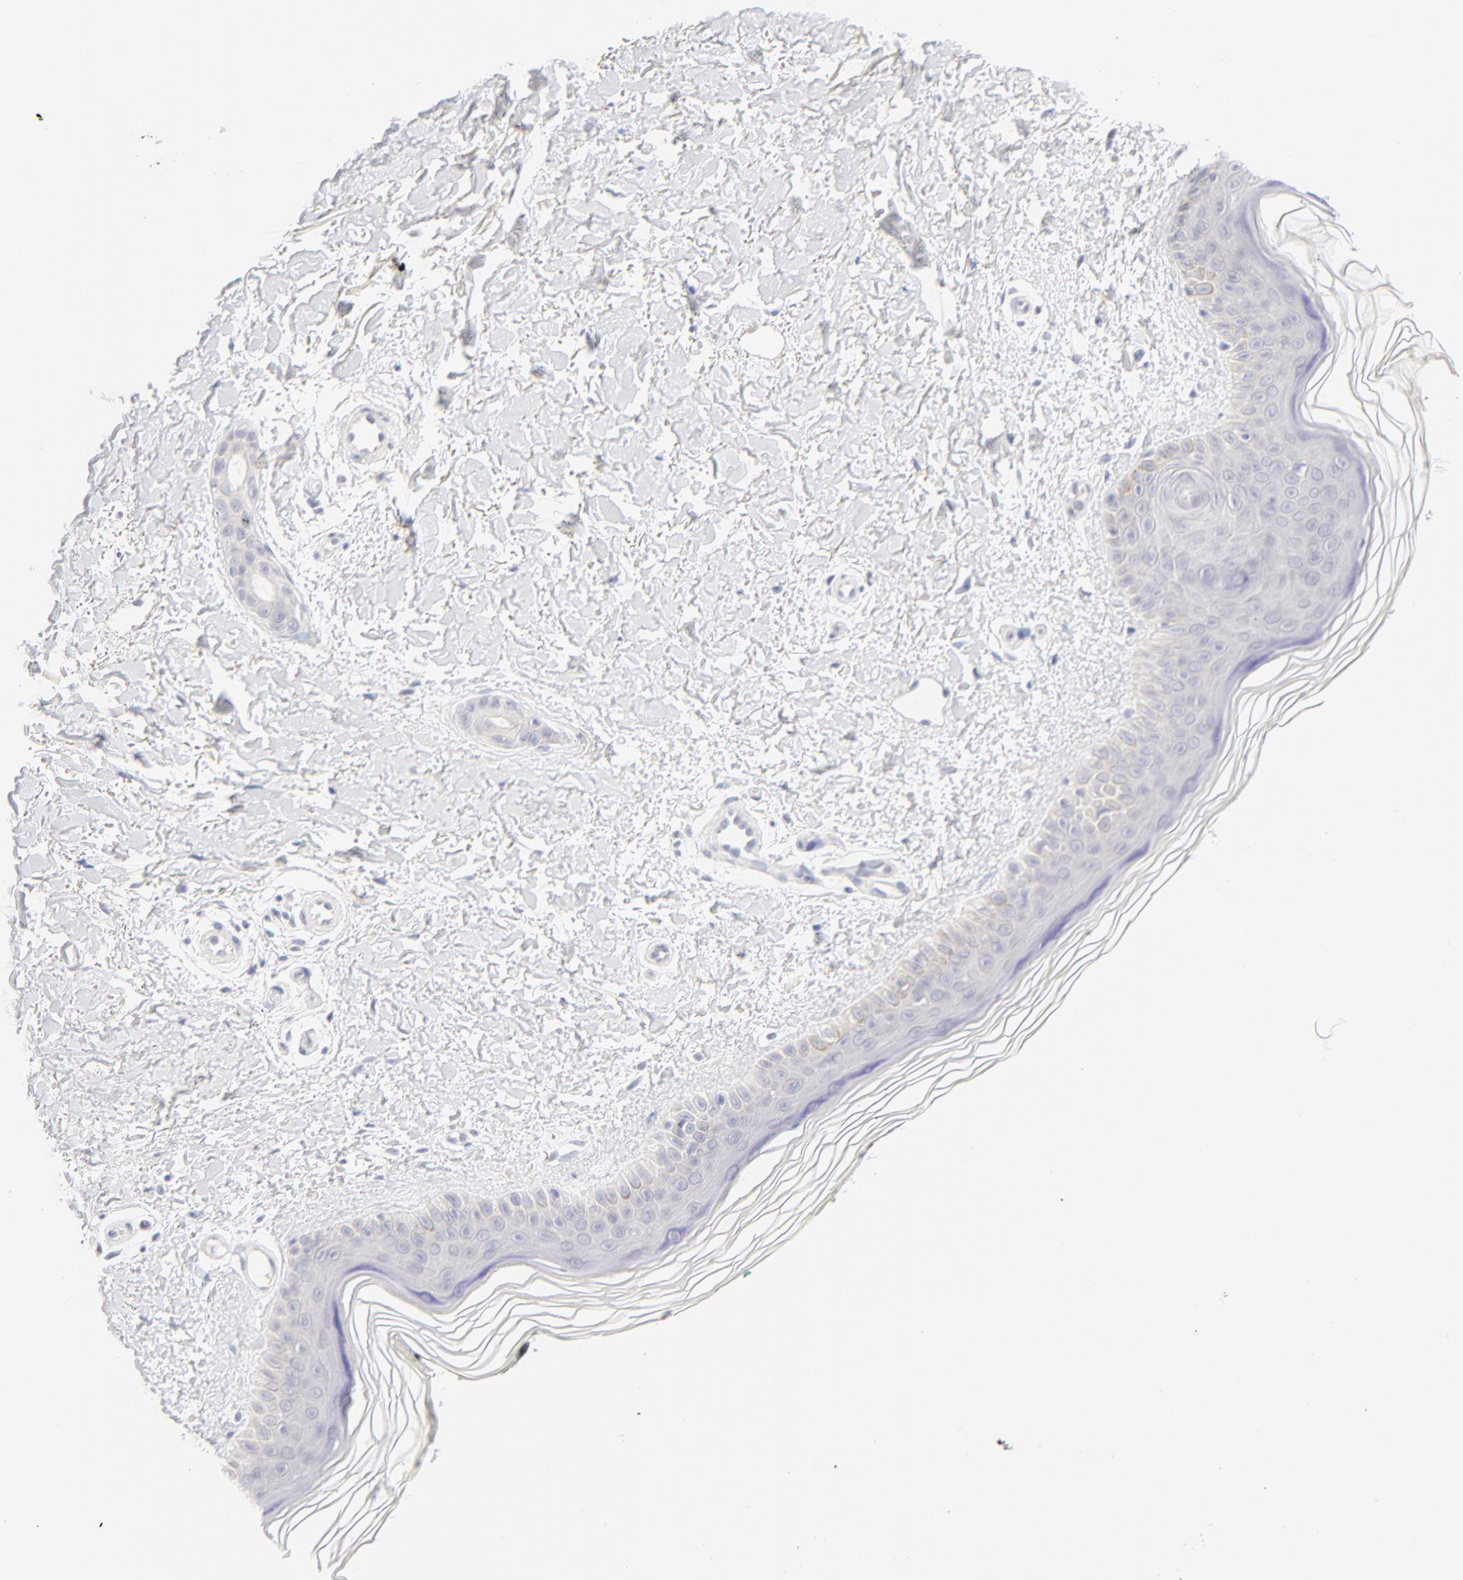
{"staining": {"intensity": "negative", "quantity": "none", "location": "none"}, "tissue": "skin", "cell_type": "Fibroblasts", "image_type": "normal", "snomed": [{"axis": "morphology", "description": "Normal tissue, NOS"}, {"axis": "topography", "description": "Skin"}], "caption": "Immunohistochemistry image of unremarkable skin: skin stained with DAB (3,3'-diaminobenzidine) exhibits no significant protein staining in fibroblasts. (Stains: DAB (3,3'-diaminobenzidine) immunohistochemistry (IHC) with hematoxylin counter stain, Microscopy: brightfield microscopy at high magnification).", "gene": "NPNT", "patient": {"sex": "female", "age": 19}}